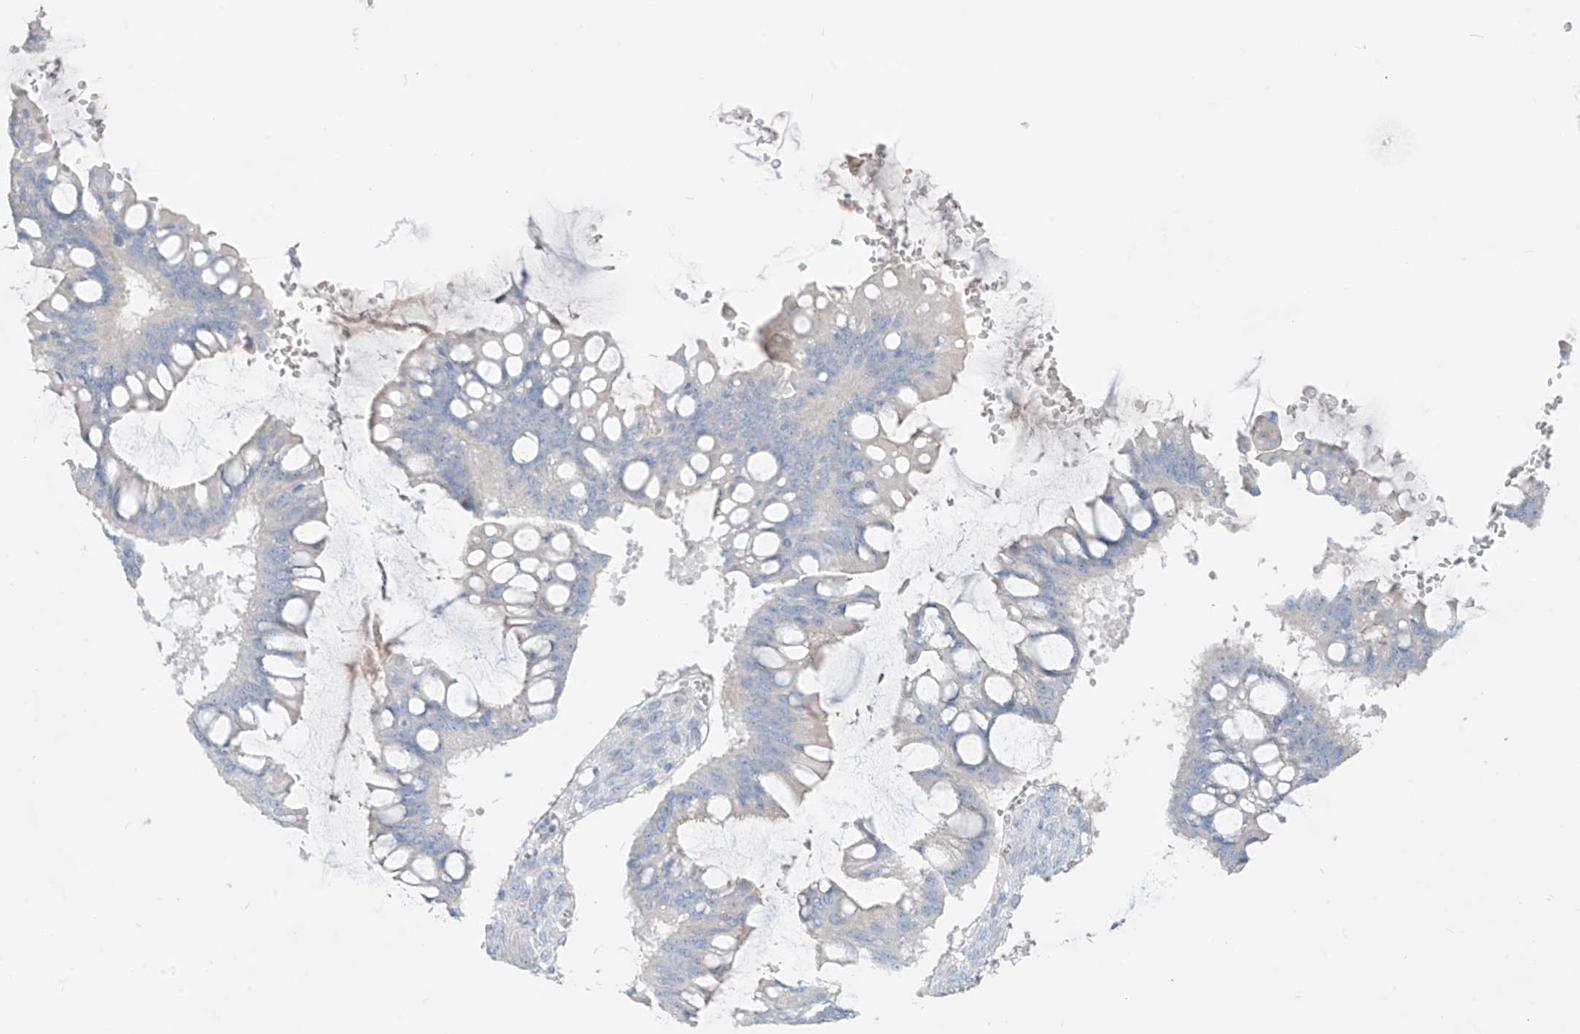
{"staining": {"intensity": "negative", "quantity": "none", "location": "none"}, "tissue": "ovarian cancer", "cell_type": "Tumor cells", "image_type": "cancer", "snomed": [{"axis": "morphology", "description": "Cystadenocarcinoma, mucinous, NOS"}, {"axis": "topography", "description": "Ovary"}], "caption": "Immunohistochemistry (IHC) of ovarian cancer shows no staining in tumor cells.", "gene": "ASPRV1", "patient": {"sex": "female", "age": 73}}